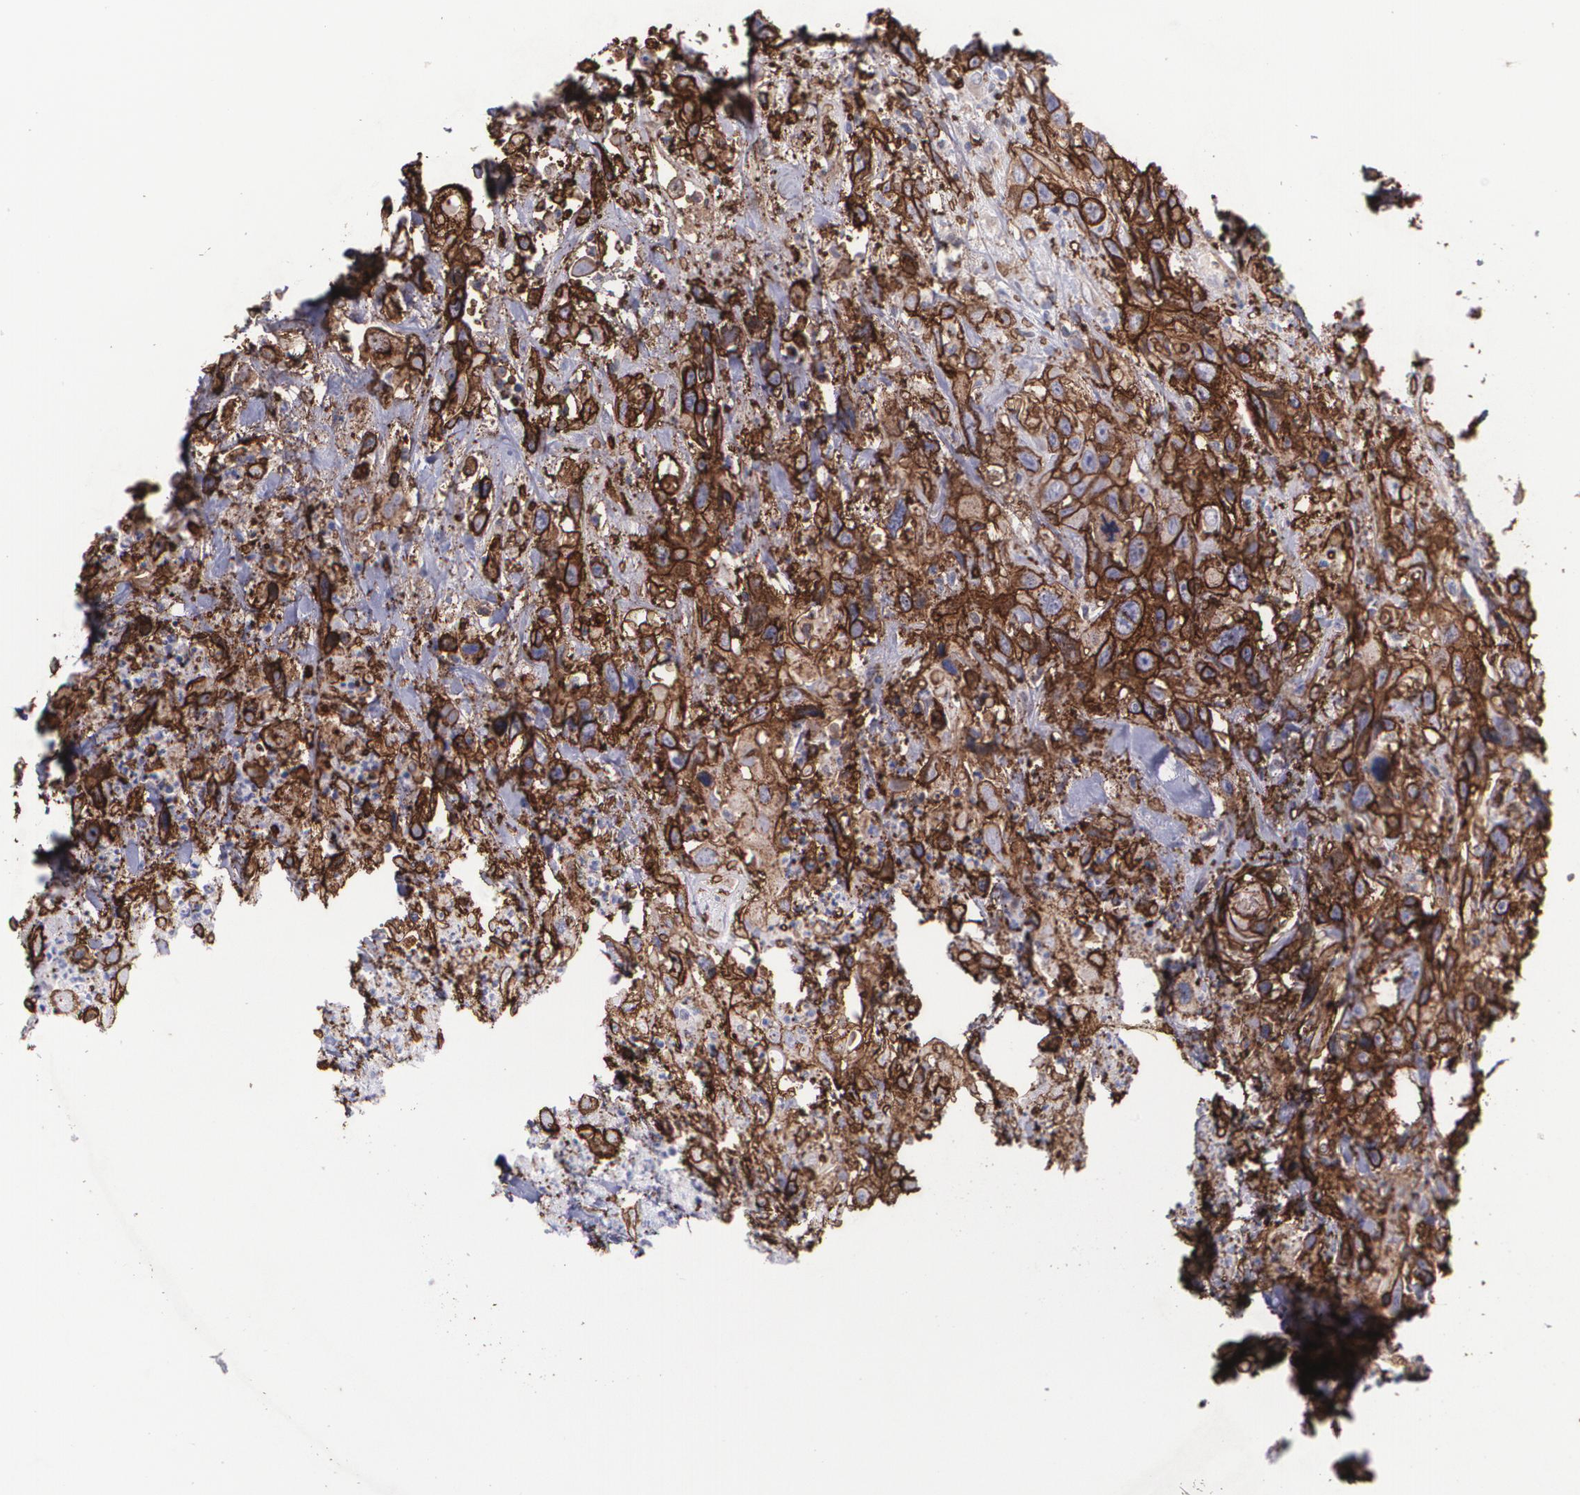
{"staining": {"intensity": "strong", "quantity": ">75%", "location": "cytoplasmic/membranous"}, "tissue": "urothelial cancer", "cell_type": "Tumor cells", "image_type": "cancer", "snomed": [{"axis": "morphology", "description": "Urothelial carcinoma, High grade"}, {"axis": "topography", "description": "Urinary bladder"}], "caption": "DAB (3,3'-diaminobenzidine) immunohistochemical staining of high-grade urothelial carcinoma displays strong cytoplasmic/membranous protein expression in approximately >75% of tumor cells.", "gene": "SLC2A1", "patient": {"sex": "female", "age": 84}}